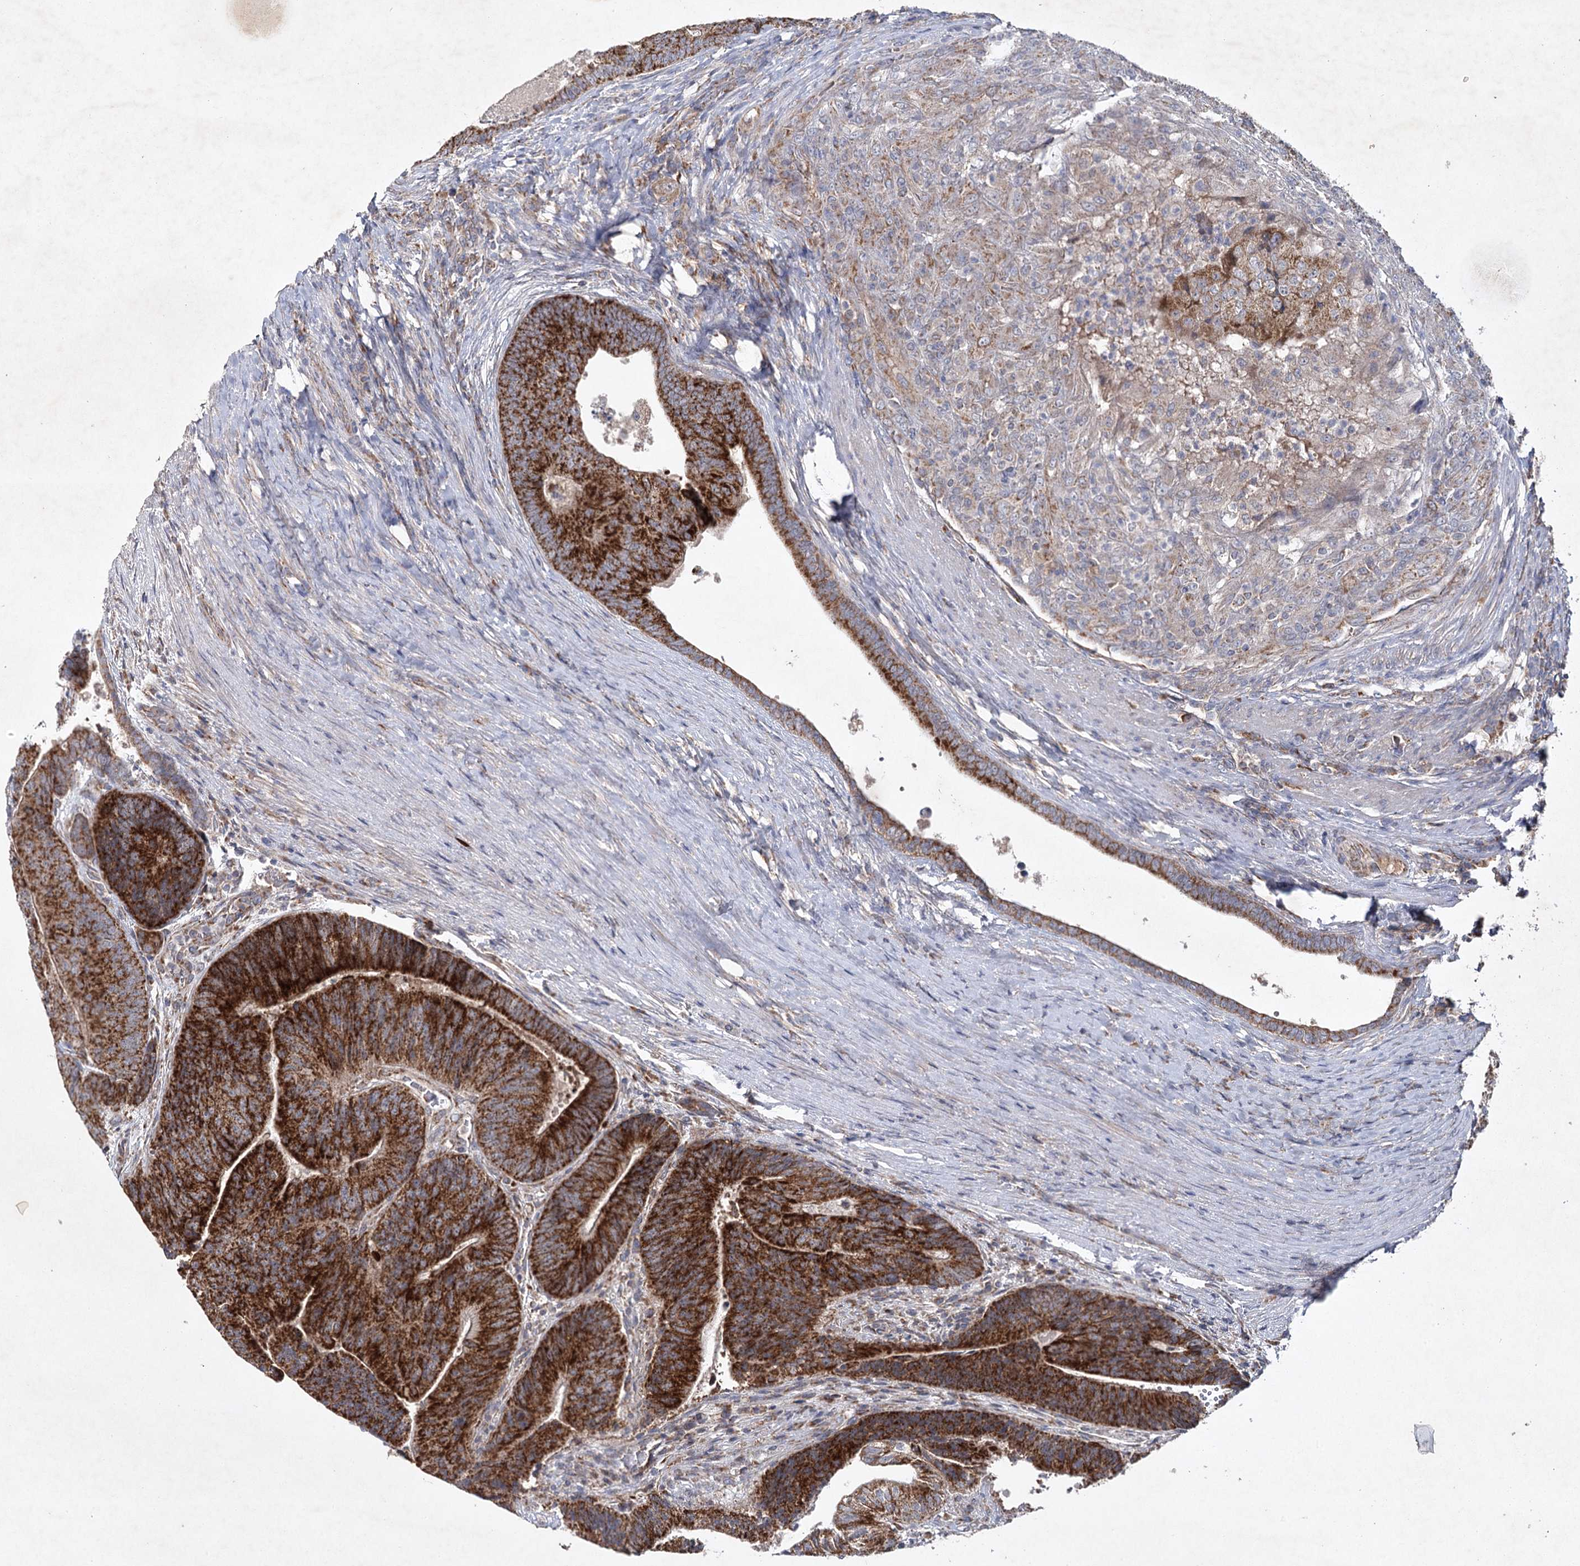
{"staining": {"intensity": "strong", "quantity": ">75%", "location": "cytoplasmic/membranous"}, "tissue": "colorectal cancer", "cell_type": "Tumor cells", "image_type": "cancer", "snomed": [{"axis": "morphology", "description": "Adenocarcinoma, NOS"}, {"axis": "topography", "description": "Colon"}], "caption": "Tumor cells exhibit high levels of strong cytoplasmic/membranous staining in approximately >75% of cells in human colorectal cancer.", "gene": "MRPL44", "patient": {"sex": "female", "age": 67}}